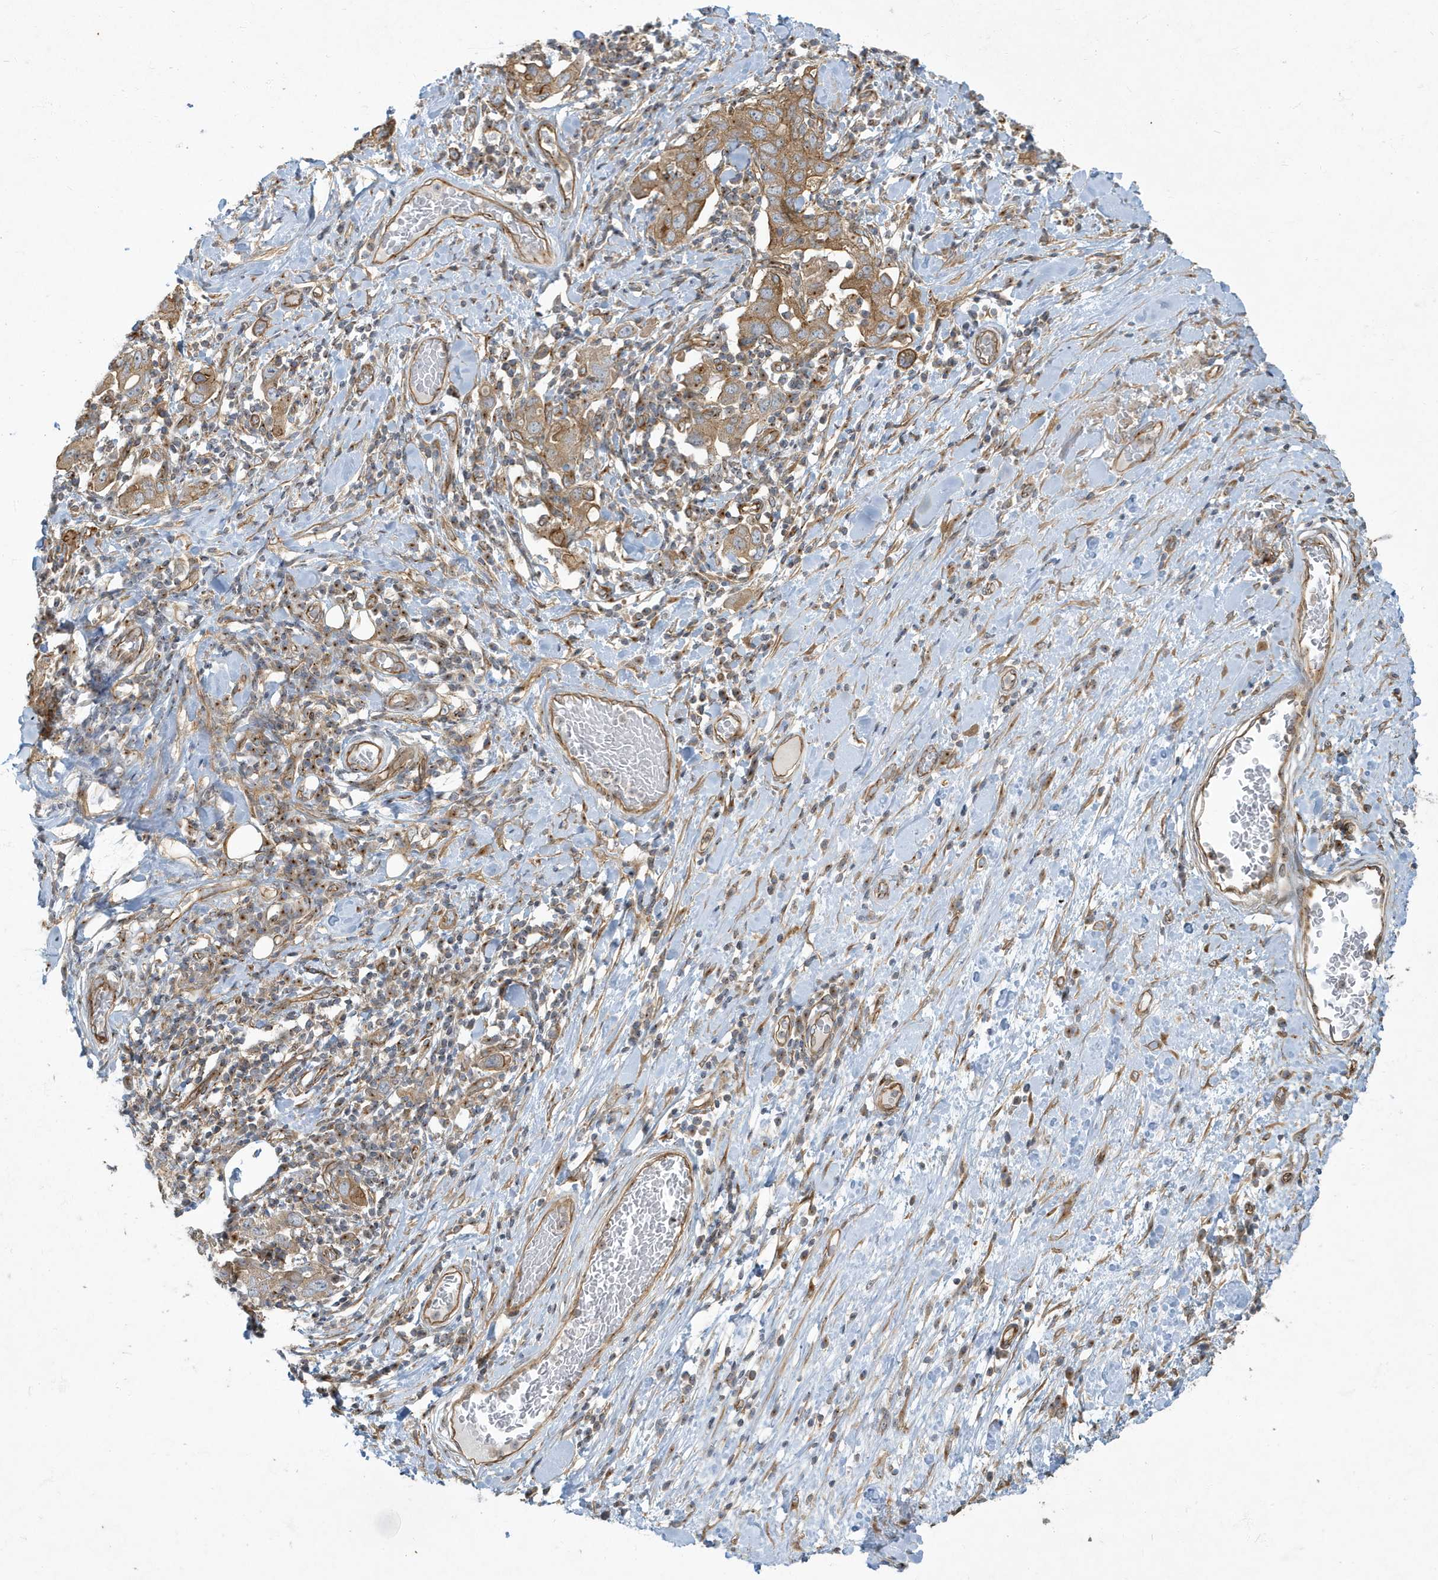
{"staining": {"intensity": "moderate", "quantity": ">75%", "location": "cytoplasmic/membranous"}, "tissue": "stomach cancer", "cell_type": "Tumor cells", "image_type": "cancer", "snomed": [{"axis": "morphology", "description": "Adenocarcinoma, NOS"}, {"axis": "topography", "description": "Stomach, upper"}], "caption": "Protein positivity by immunohistochemistry displays moderate cytoplasmic/membranous positivity in approximately >75% of tumor cells in stomach cancer. (IHC, brightfield microscopy, high magnification).", "gene": "ATP23", "patient": {"sex": "male", "age": 62}}